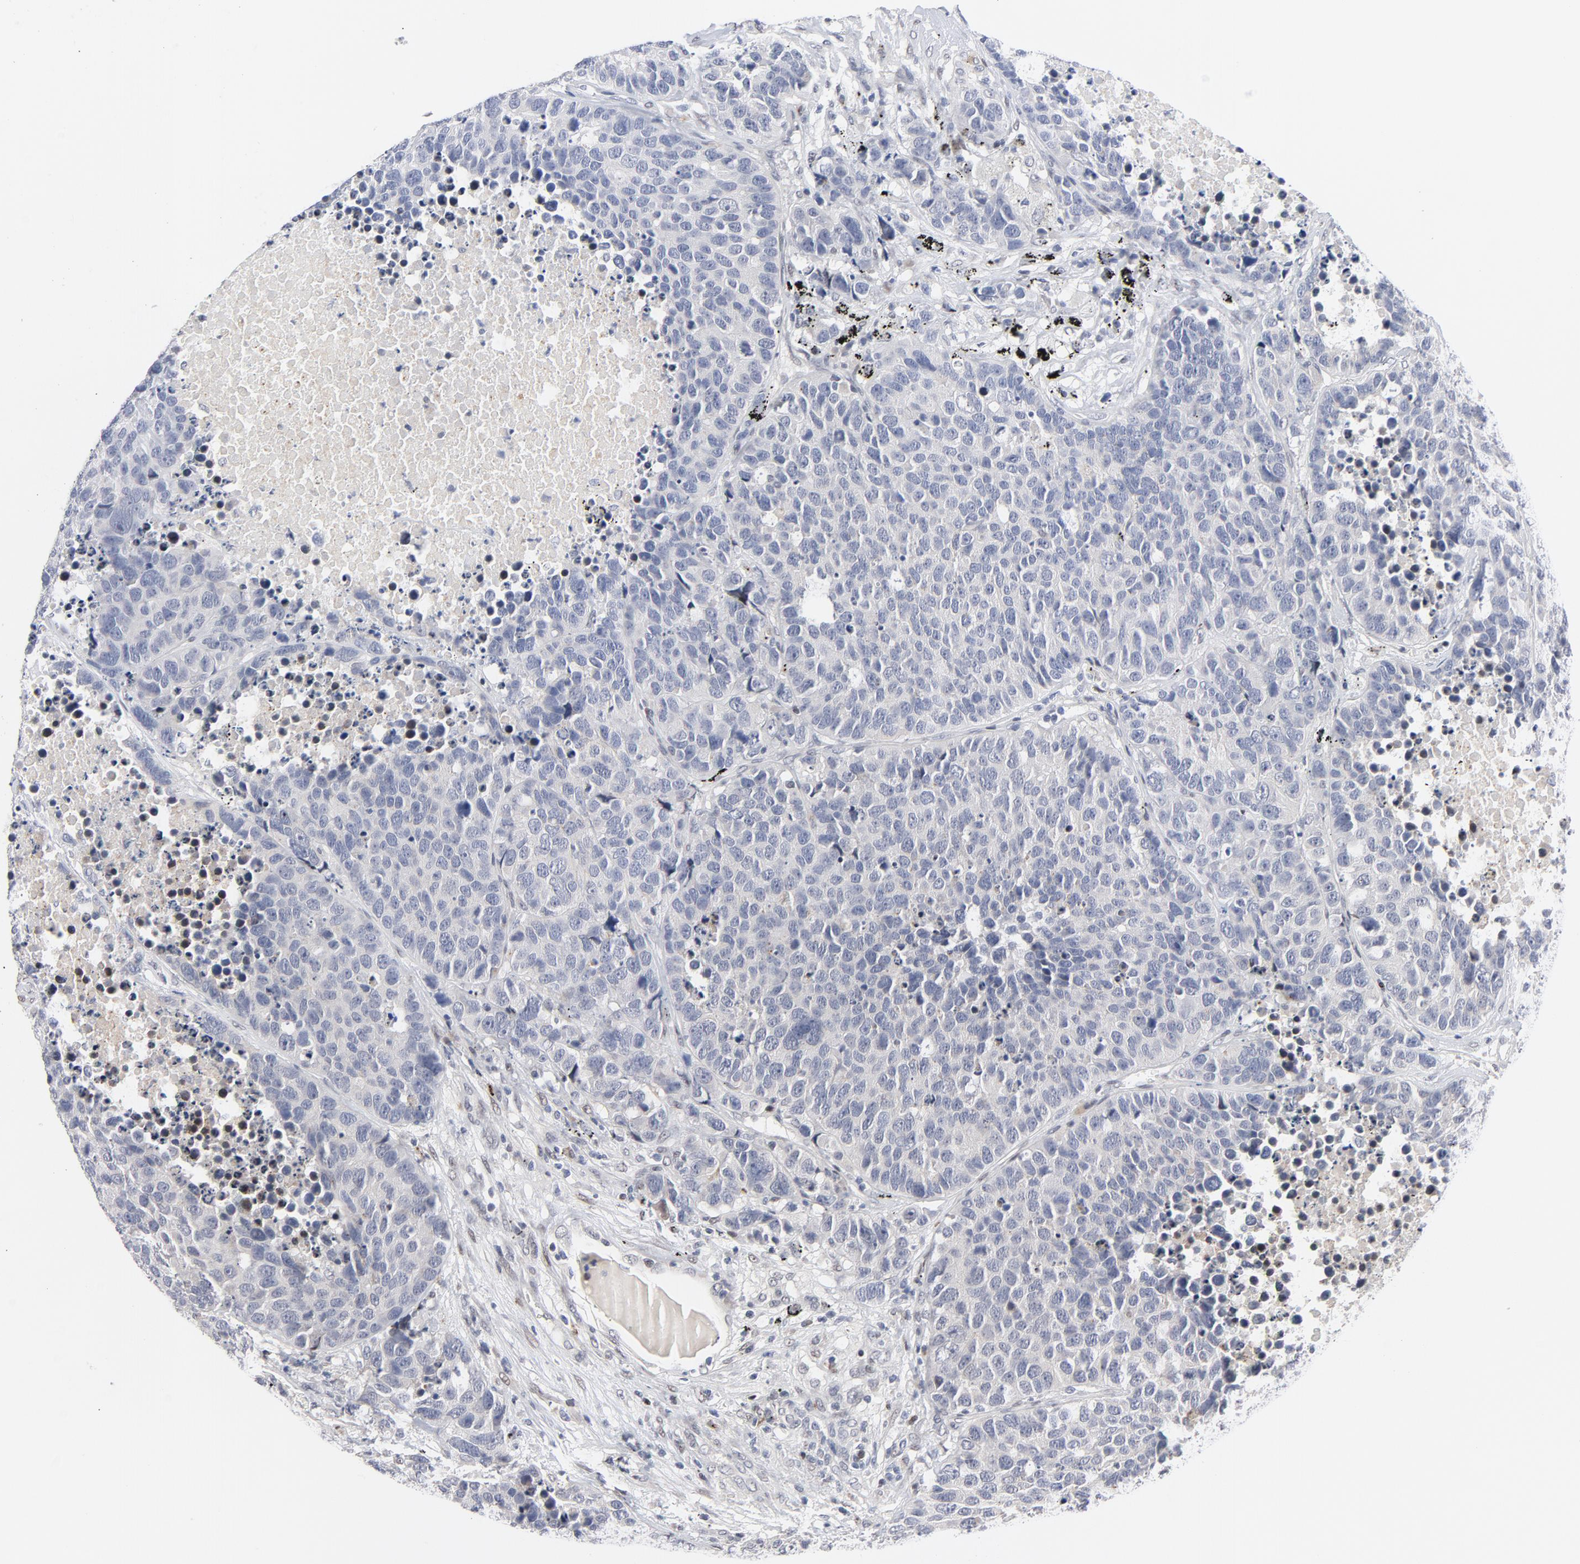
{"staining": {"intensity": "negative", "quantity": "none", "location": "none"}, "tissue": "carcinoid", "cell_type": "Tumor cells", "image_type": "cancer", "snomed": [{"axis": "morphology", "description": "Carcinoid, malignant, NOS"}, {"axis": "topography", "description": "Lung"}], "caption": "A high-resolution micrograph shows immunohistochemistry staining of carcinoid, which shows no significant staining in tumor cells.", "gene": "NFIC", "patient": {"sex": "male", "age": 60}}